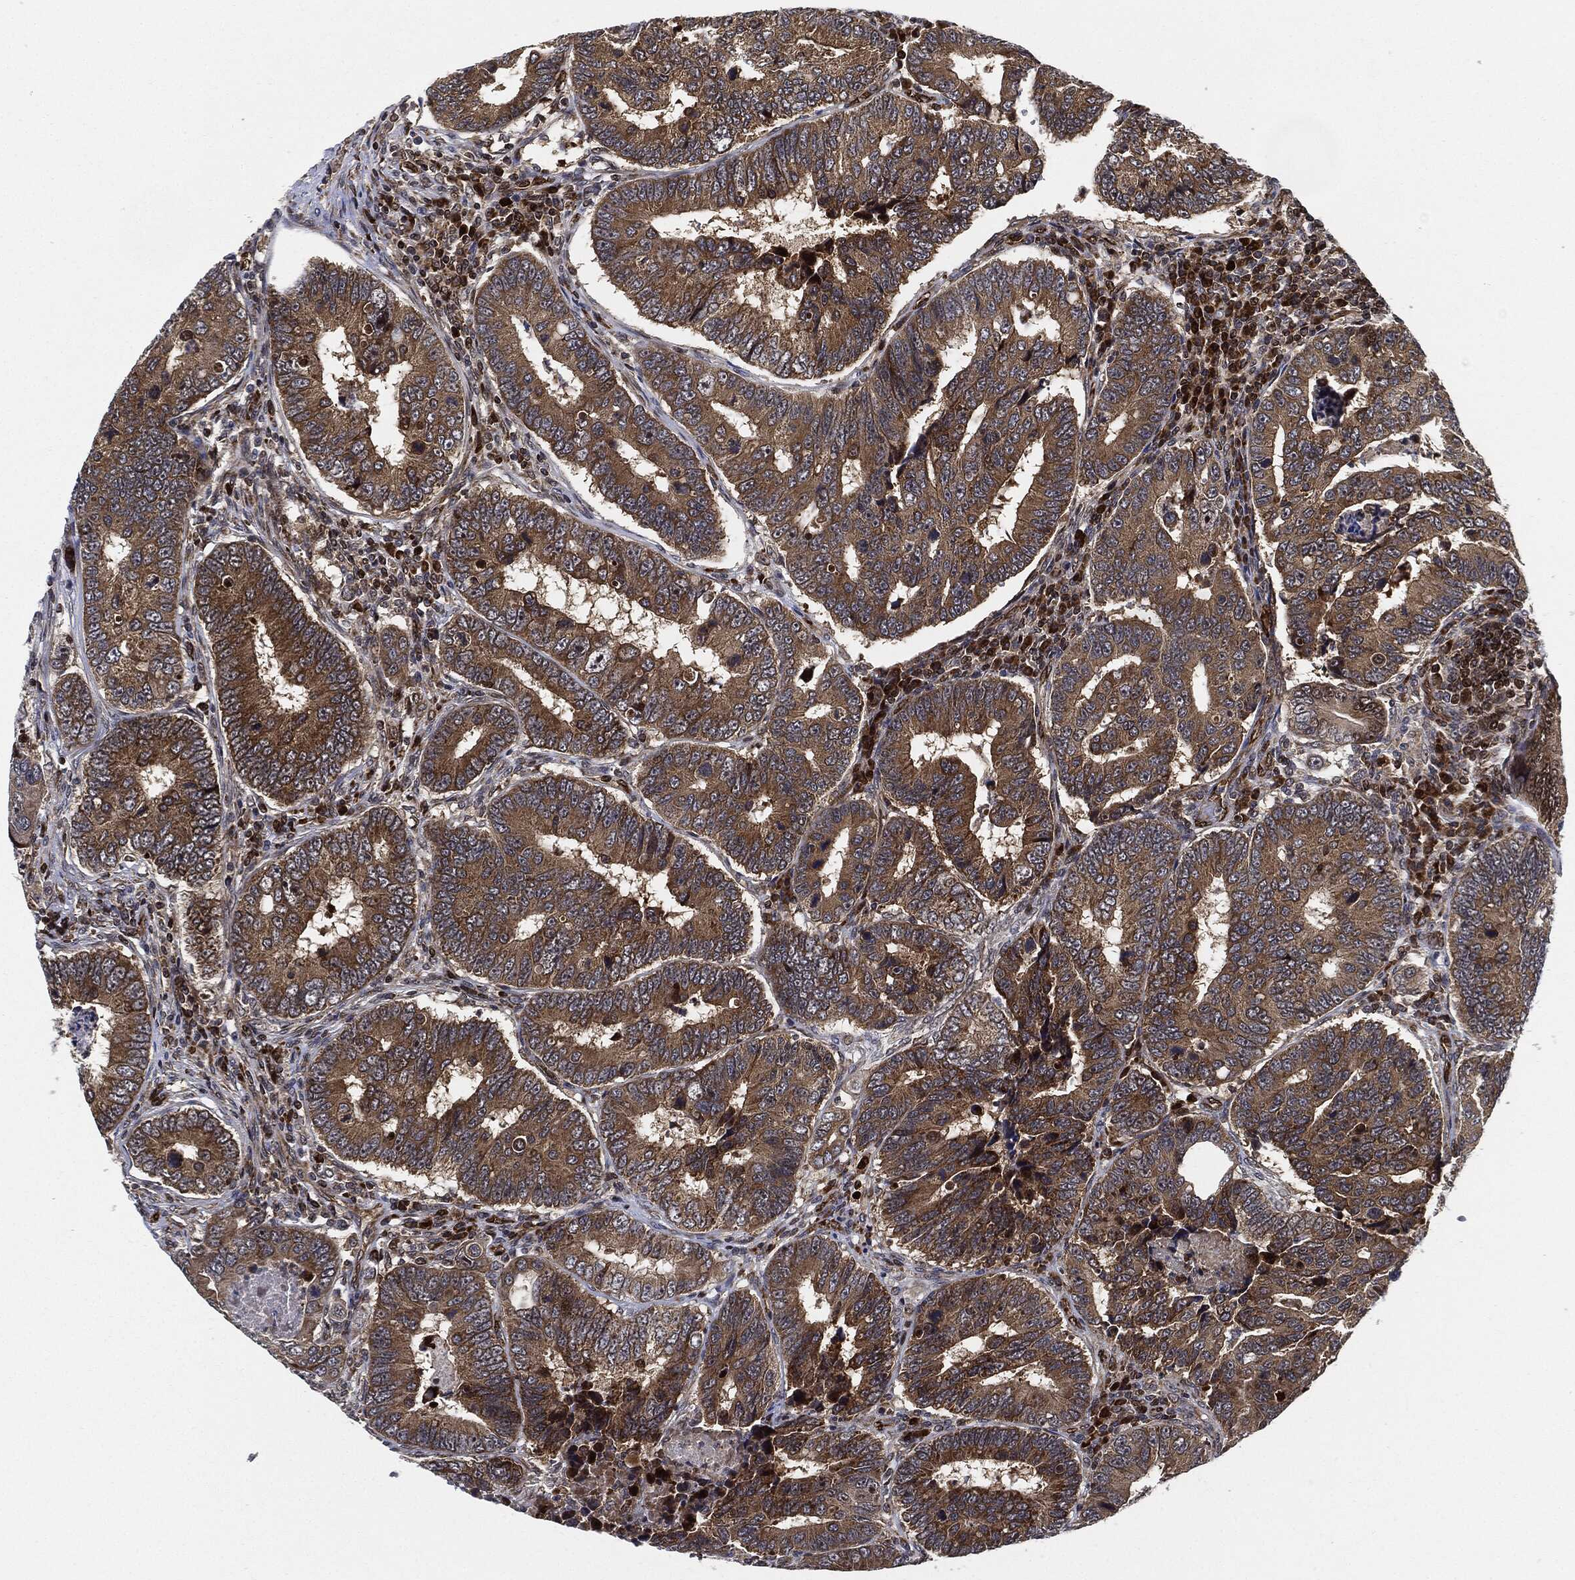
{"staining": {"intensity": "moderate", "quantity": ">75%", "location": "cytoplasmic/membranous"}, "tissue": "colorectal cancer", "cell_type": "Tumor cells", "image_type": "cancer", "snomed": [{"axis": "morphology", "description": "Adenocarcinoma, NOS"}, {"axis": "topography", "description": "Colon"}], "caption": "This micrograph displays IHC staining of human colorectal cancer (adenocarcinoma), with medium moderate cytoplasmic/membranous staining in about >75% of tumor cells.", "gene": "RNASEL", "patient": {"sex": "female", "age": 72}}